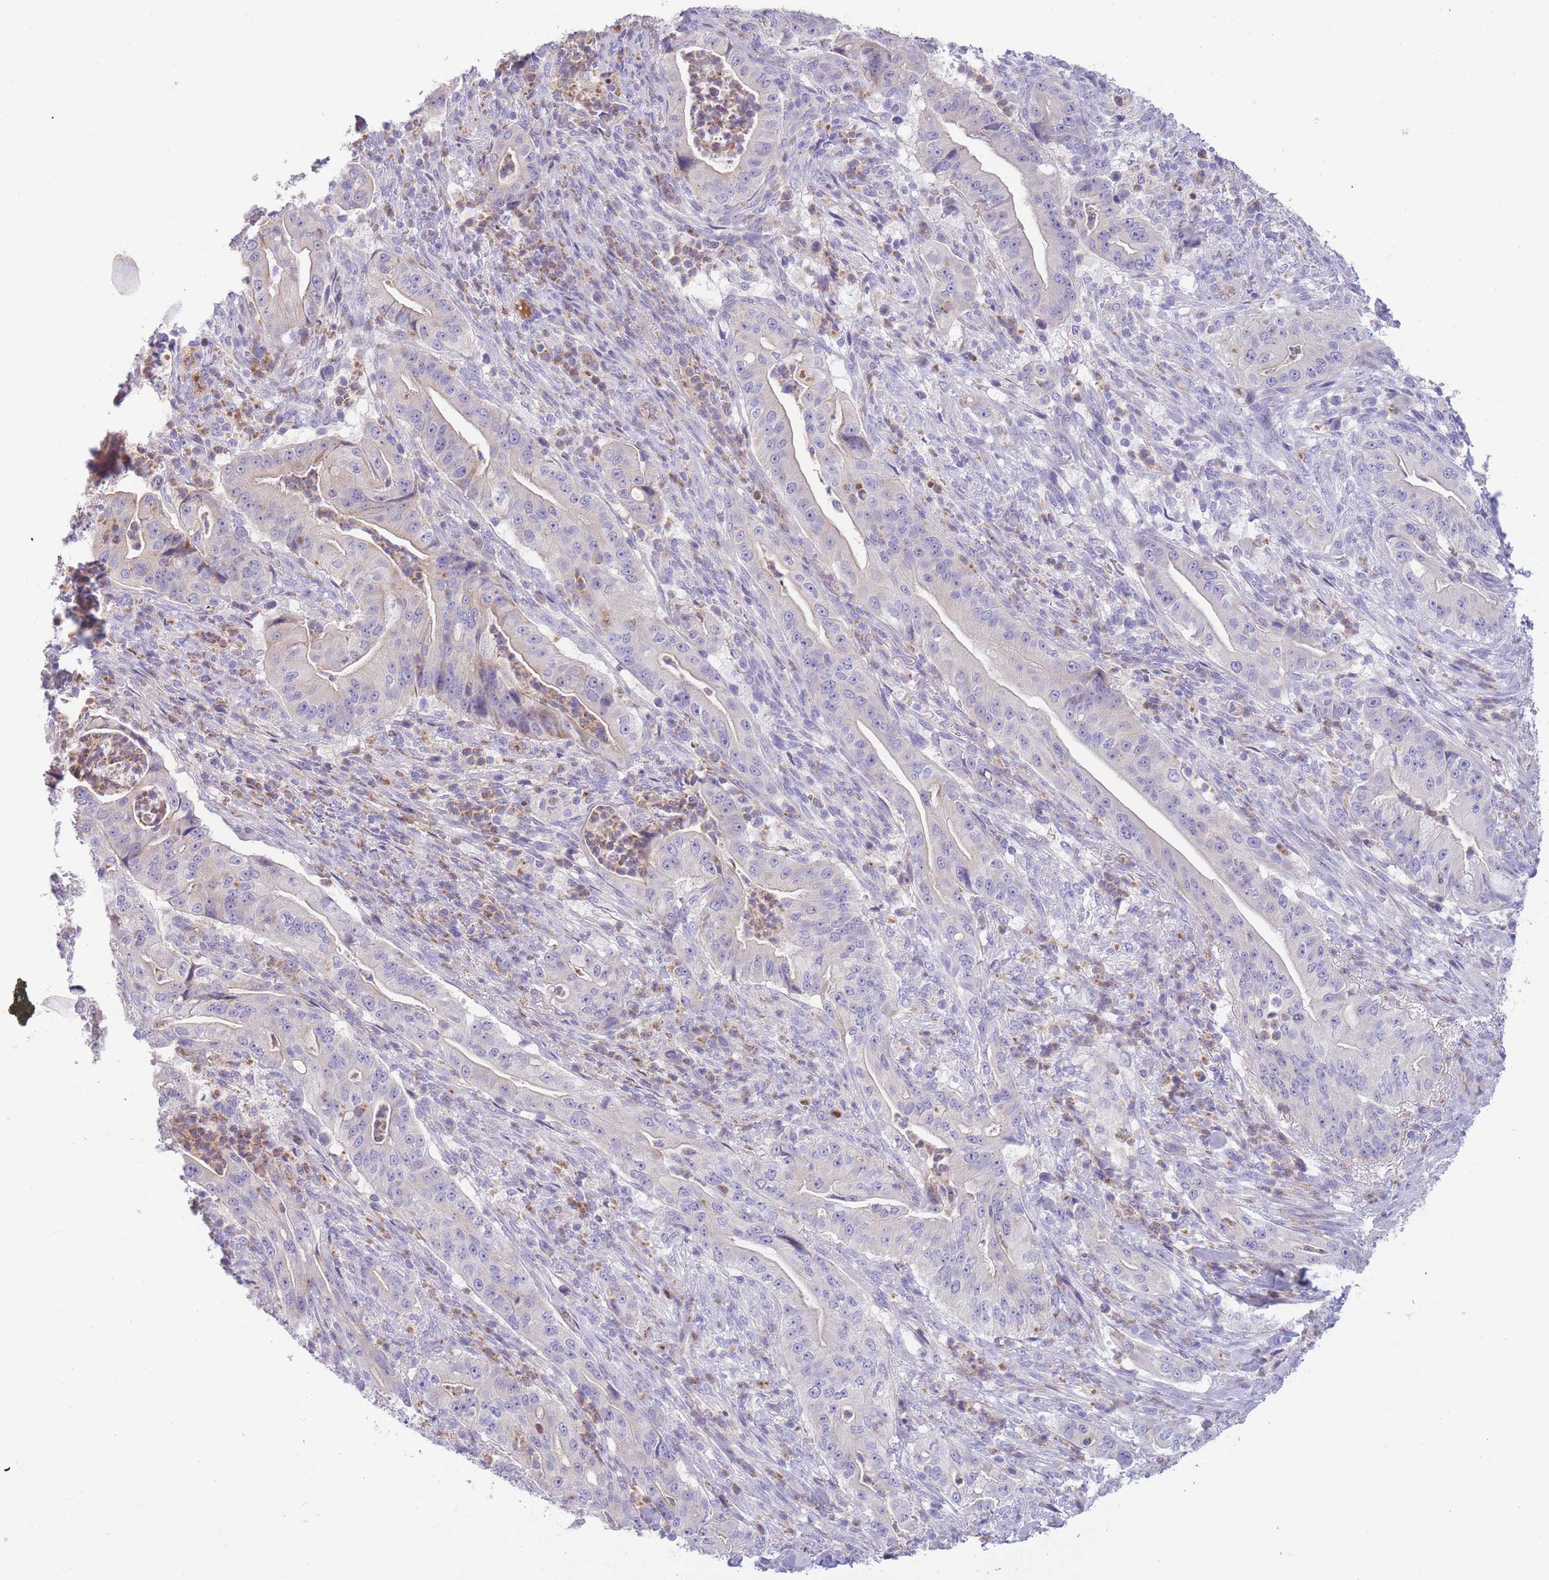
{"staining": {"intensity": "negative", "quantity": "none", "location": "none"}, "tissue": "pancreatic cancer", "cell_type": "Tumor cells", "image_type": "cancer", "snomed": [{"axis": "morphology", "description": "Adenocarcinoma, NOS"}, {"axis": "topography", "description": "Pancreas"}], "caption": "A high-resolution image shows immunohistochemistry (IHC) staining of pancreatic cancer, which demonstrates no significant positivity in tumor cells. (DAB (3,3'-diaminobenzidine) IHC visualized using brightfield microscopy, high magnification).", "gene": "SULT1A1", "patient": {"sex": "male", "age": 71}}